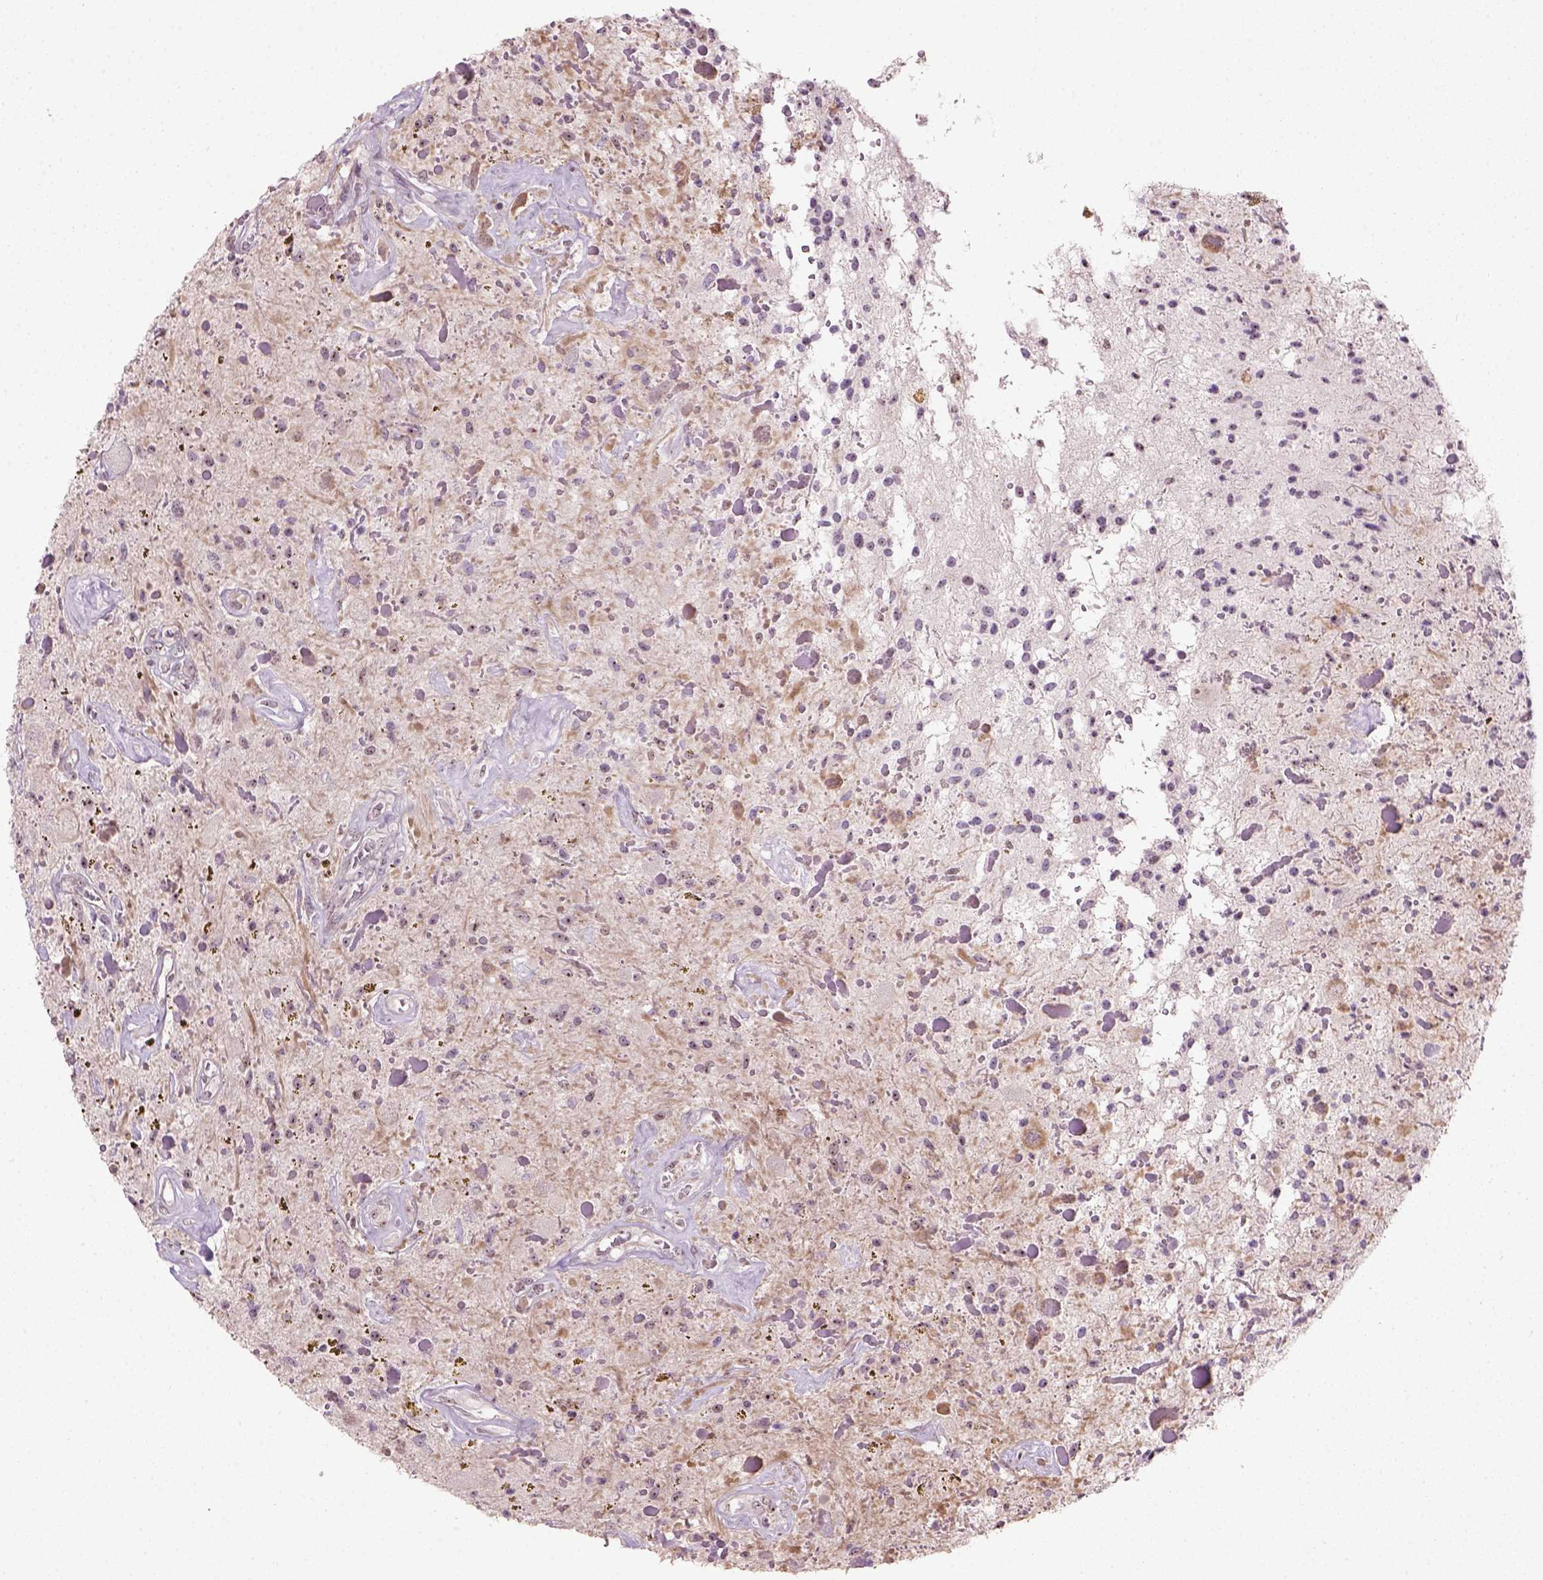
{"staining": {"intensity": "weak", "quantity": ">75%", "location": "nuclear"}, "tissue": "glioma", "cell_type": "Tumor cells", "image_type": "cancer", "snomed": [{"axis": "morphology", "description": "Glioma, malignant, Low grade"}, {"axis": "topography", "description": "Cerebellum"}], "caption": "This histopathology image displays glioma stained with IHC to label a protein in brown. The nuclear of tumor cells show weak positivity for the protein. Nuclei are counter-stained blue.", "gene": "RRS1", "patient": {"sex": "female", "age": 14}}